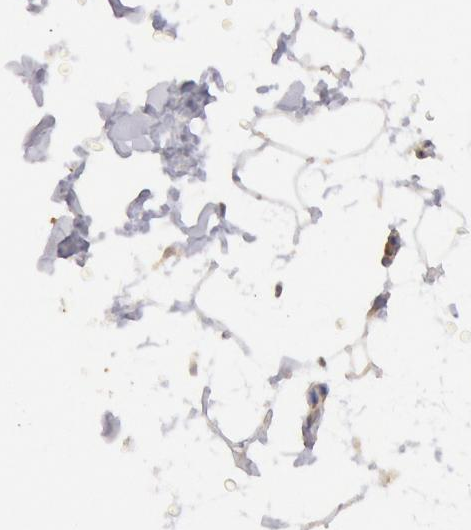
{"staining": {"intensity": "negative", "quantity": "none", "location": "none"}, "tissue": "adipose tissue", "cell_type": "Adipocytes", "image_type": "normal", "snomed": [{"axis": "morphology", "description": "Normal tissue, NOS"}, {"axis": "topography", "description": "Soft tissue"}], "caption": "The micrograph shows no staining of adipocytes in benign adipose tissue.", "gene": "TMED8", "patient": {"sex": "male", "age": 72}}